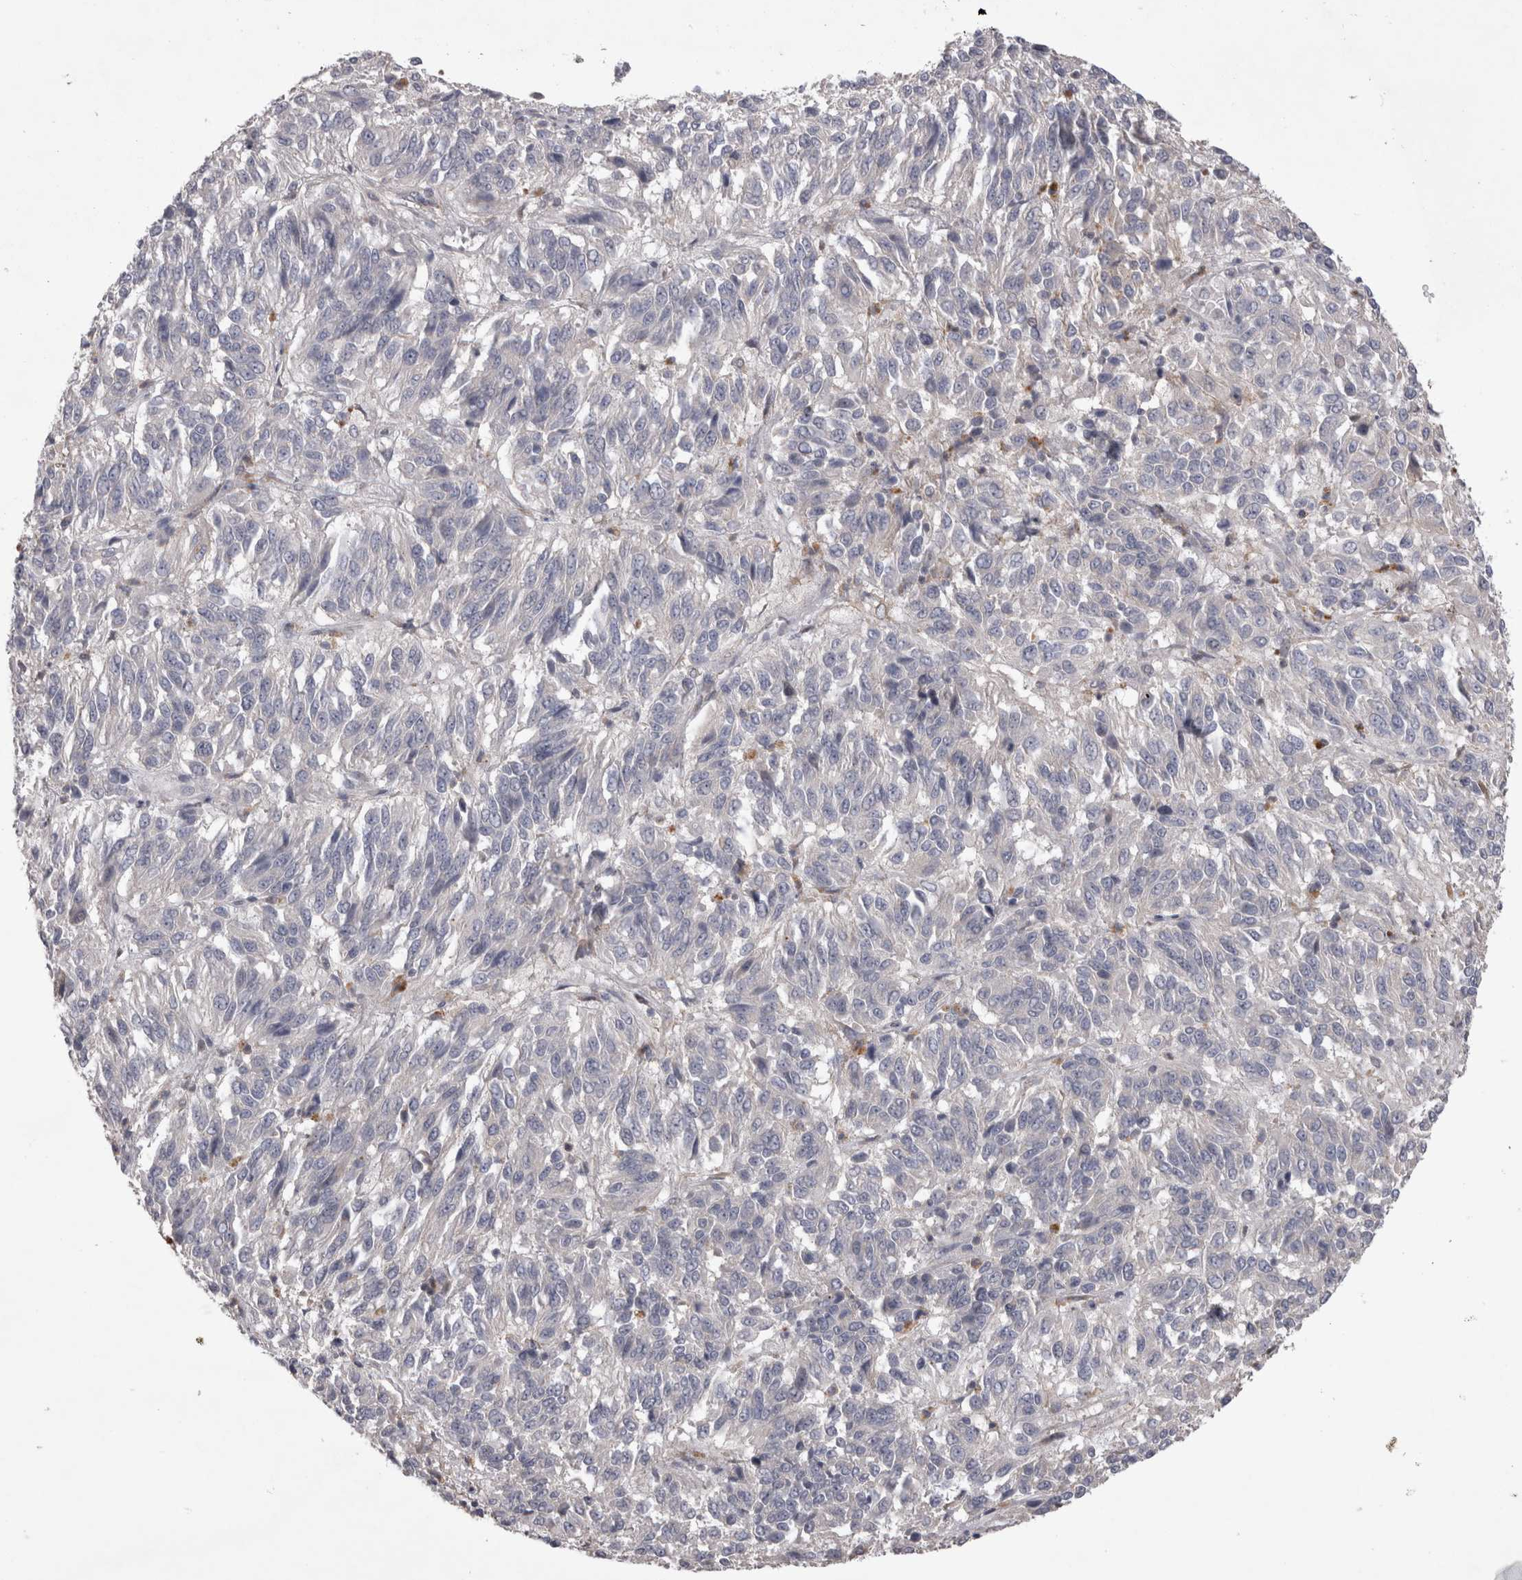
{"staining": {"intensity": "negative", "quantity": "none", "location": "none"}, "tissue": "melanoma", "cell_type": "Tumor cells", "image_type": "cancer", "snomed": [{"axis": "morphology", "description": "Malignant melanoma, Metastatic site"}, {"axis": "topography", "description": "Lung"}], "caption": "Histopathology image shows no significant protein staining in tumor cells of melanoma. (DAB immunohistochemistry with hematoxylin counter stain).", "gene": "CTBS", "patient": {"sex": "male", "age": 64}}